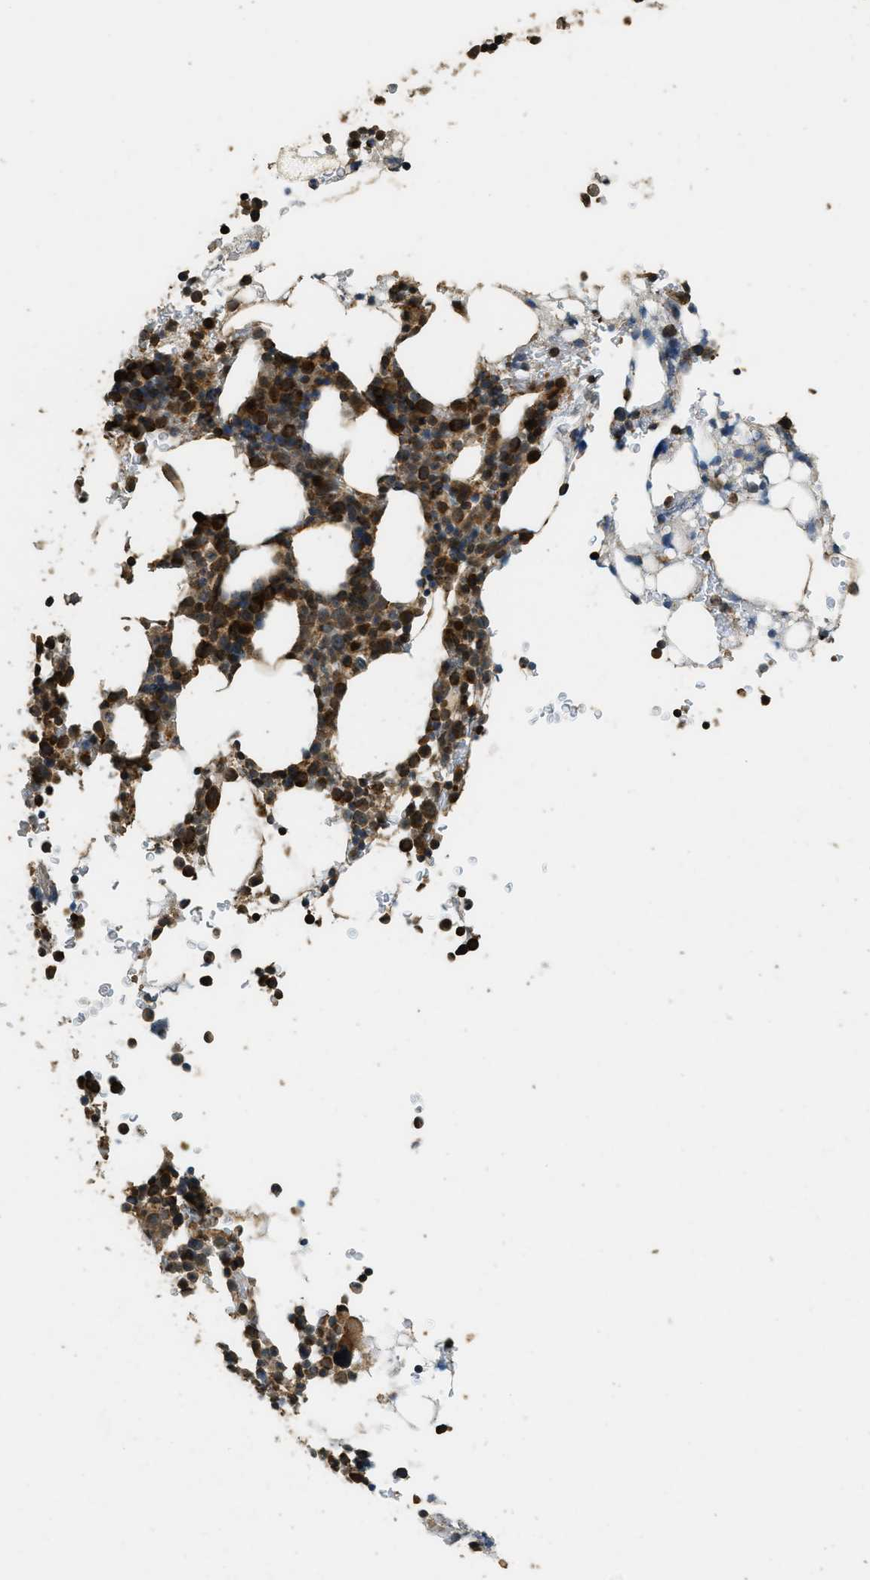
{"staining": {"intensity": "strong", "quantity": ">75%", "location": "cytoplasmic/membranous,nuclear"}, "tissue": "bone marrow", "cell_type": "Hematopoietic cells", "image_type": "normal", "snomed": [{"axis": "morphology", "description": "Normal tissue, NOS"}, {"axis": "morphology", "description": "Inflammation, NOS"}, {"axis": "topography", "description": "Bone marrow"}], "caption": "Unremarkable bone marrow exhibits strong cytoplasmic/membranous,nuclear expression in about >75% of hematopoietic cells.", "gene": "CTPS1", "patient": {"sex": "female", "age": 84}}